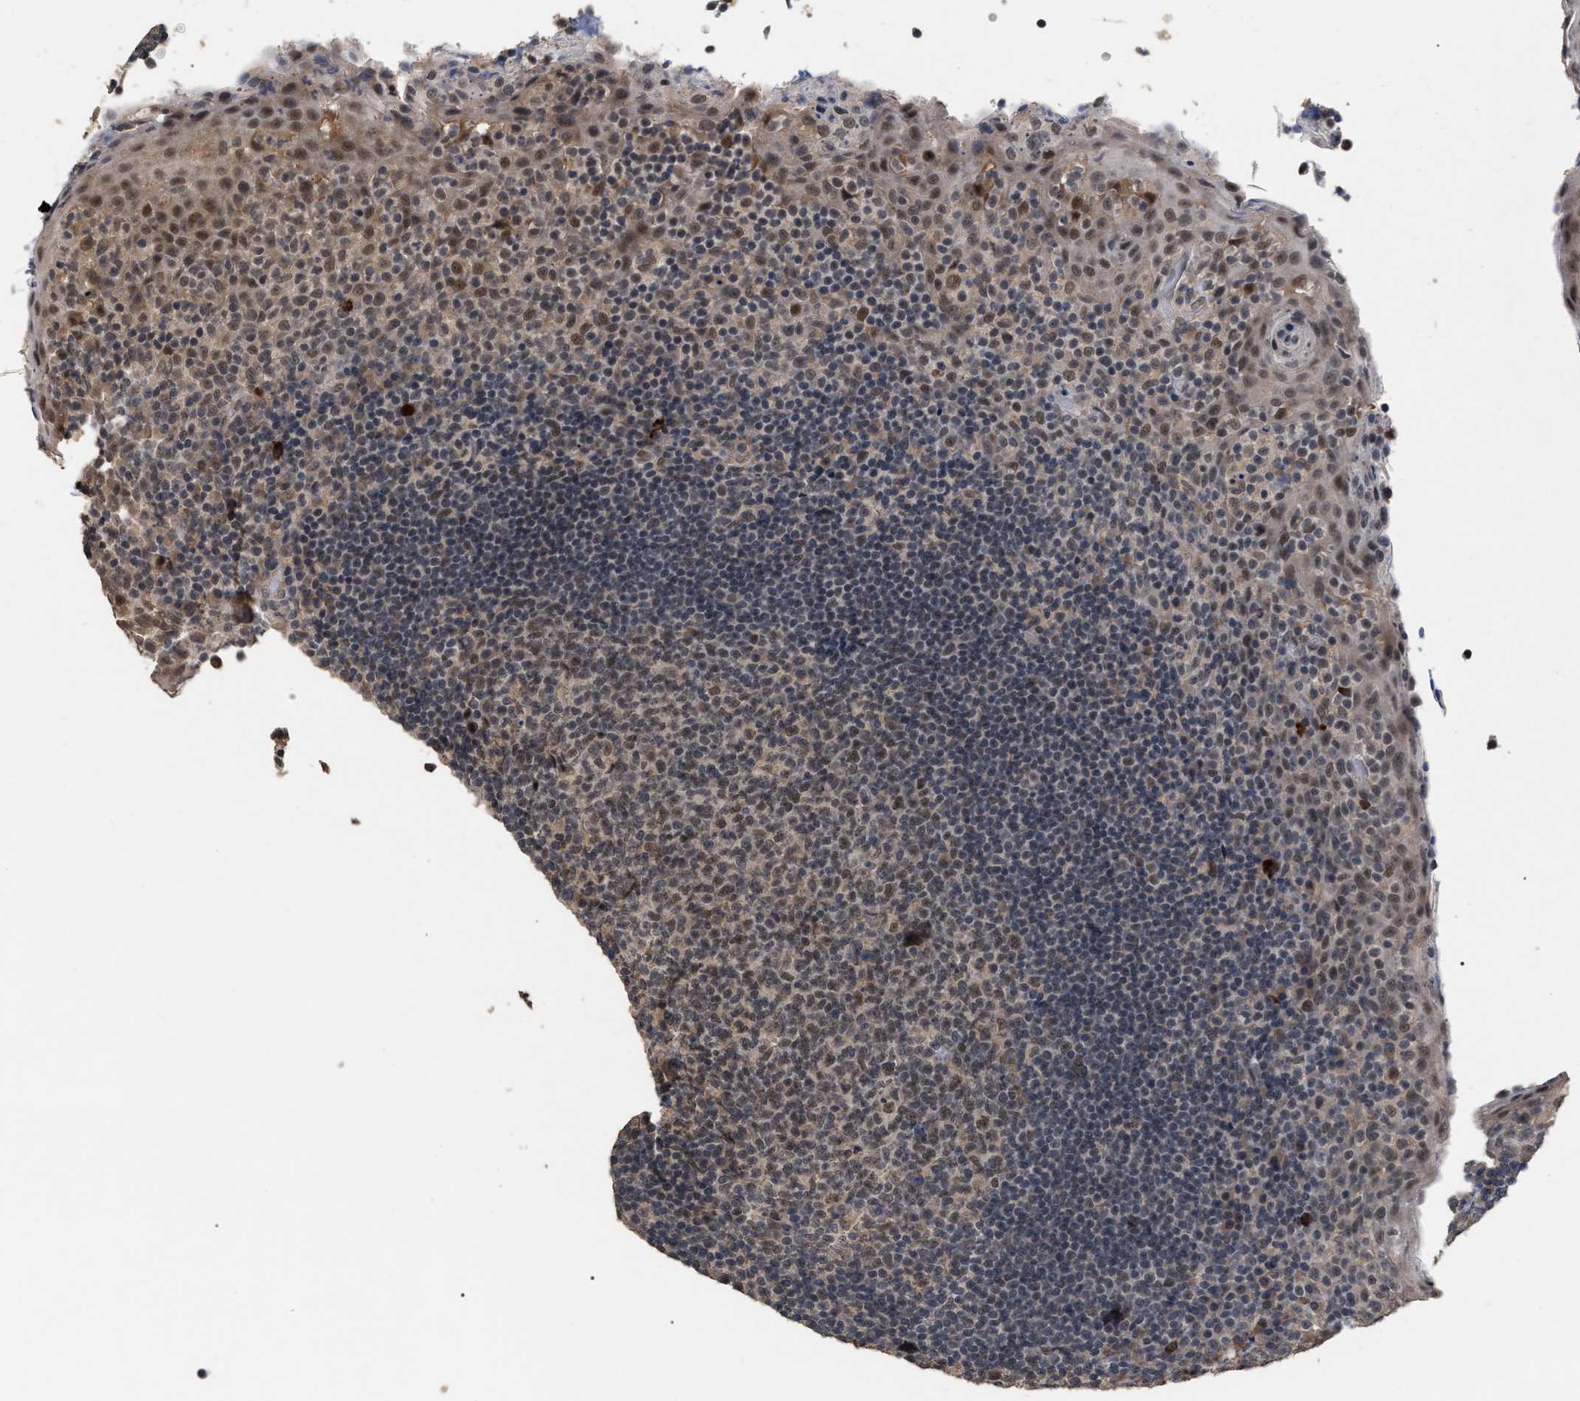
{"staining": {"intensity": "moderate", "quantity": ">75%", "location": "nuclear"}, "tissue": "tonsil", "cell_type": "Germinal center cells", "image_type": "normal", "snomed": [{"axis": "morphology", "description": "Normal tissue, NOS"}, {"axis": "topography", "description": "Tonsil"}], "caption": "Immunohistochemistry (DAB (3,3'-diaminobenzidine)) staining of unremarkable human tonsil shows moderate nuclear protein staining in about >75% of germinal center cells. The staining is performed using DAB brown chromogen to label protein expression. The nuclei are counter-stained blue using hematoxylin.", "gene": "JAZF1", "patient": {"sex": "male", "age": 17}}